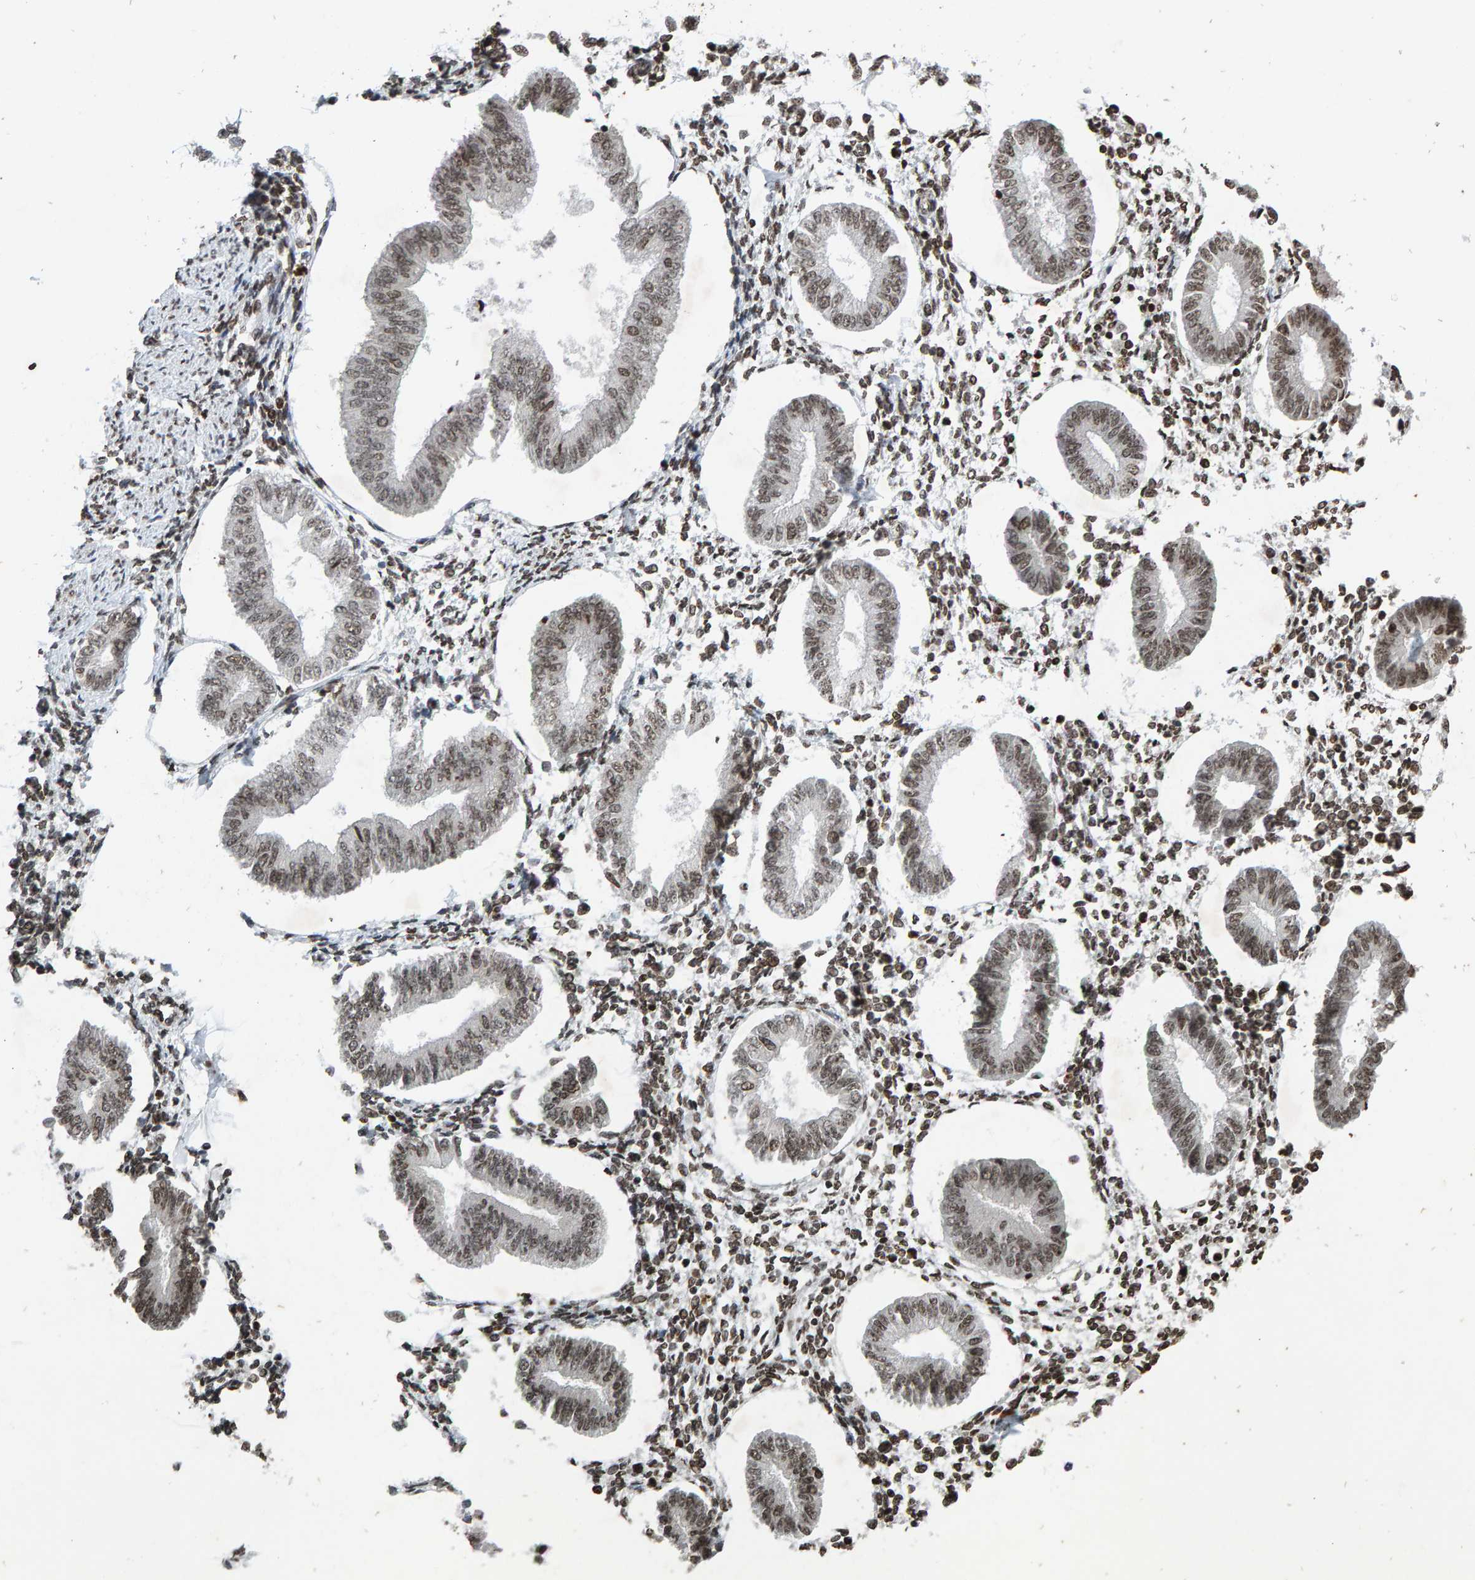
{"staining": {"intensity": "moderate", "quantity": ">75%", "location": "nuclear"}, "tissue": "endometrium", "cell_type": "Cells in endometrial stroma", "image_type": "normal", "snomed": [{"axis": "morphology", "description": "Normal tissue, NOS"}, {"axis": "topography", "description": "Endometrium"}], "caption": "Moderate nuclear protein expression is present in approximately >75% of cells in endometrial stroma in endometrium. Using DAB (3,3'-diaminobenzidine) (brown) and hematoxylin (blue) stains, captured at high magnification using brightfield microscopy.", "gene": "H2AZ1", "patient": {"sex": "female", "age": 50}}